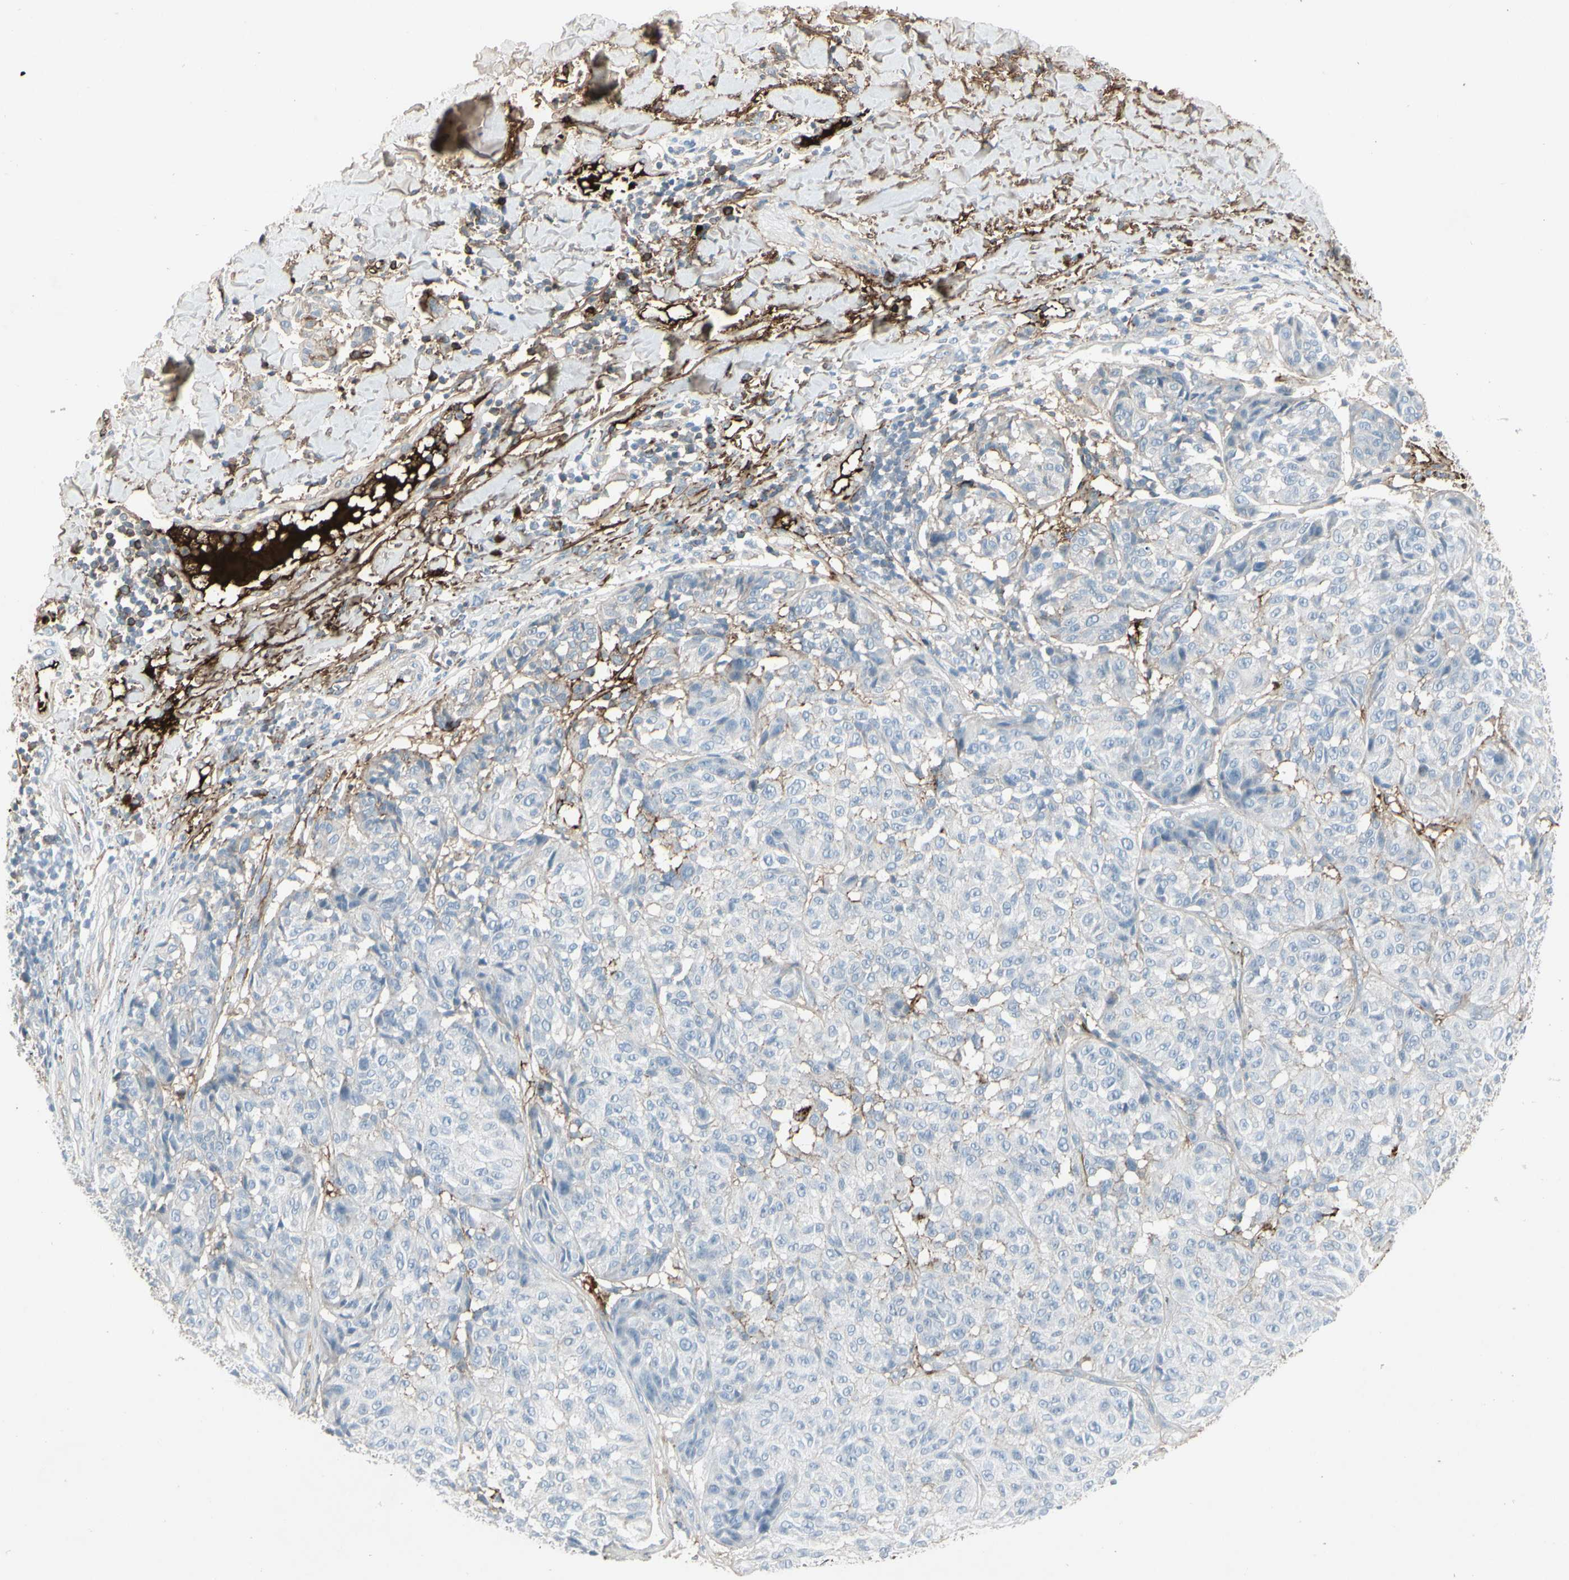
{"staining": {"intensity": "negative", "quantity": "none", "location": "none"}, "tissue": "melanoma", "cell_type": "Tumor cells", "image_type": "cancer", "snomed": [{"axis": "morphology", "description": "Malignant melanoma, NOS"}, {"axis": "topography", "description": "Skin"}], "caption": "This micrograph is of melanoma stained with IHC to label a protein in brown with the nuclei are counter-stained blue. There is no staining in tumor cells.", "gene": "IGHM", "patient": {"sex": "female", "age": 46}}